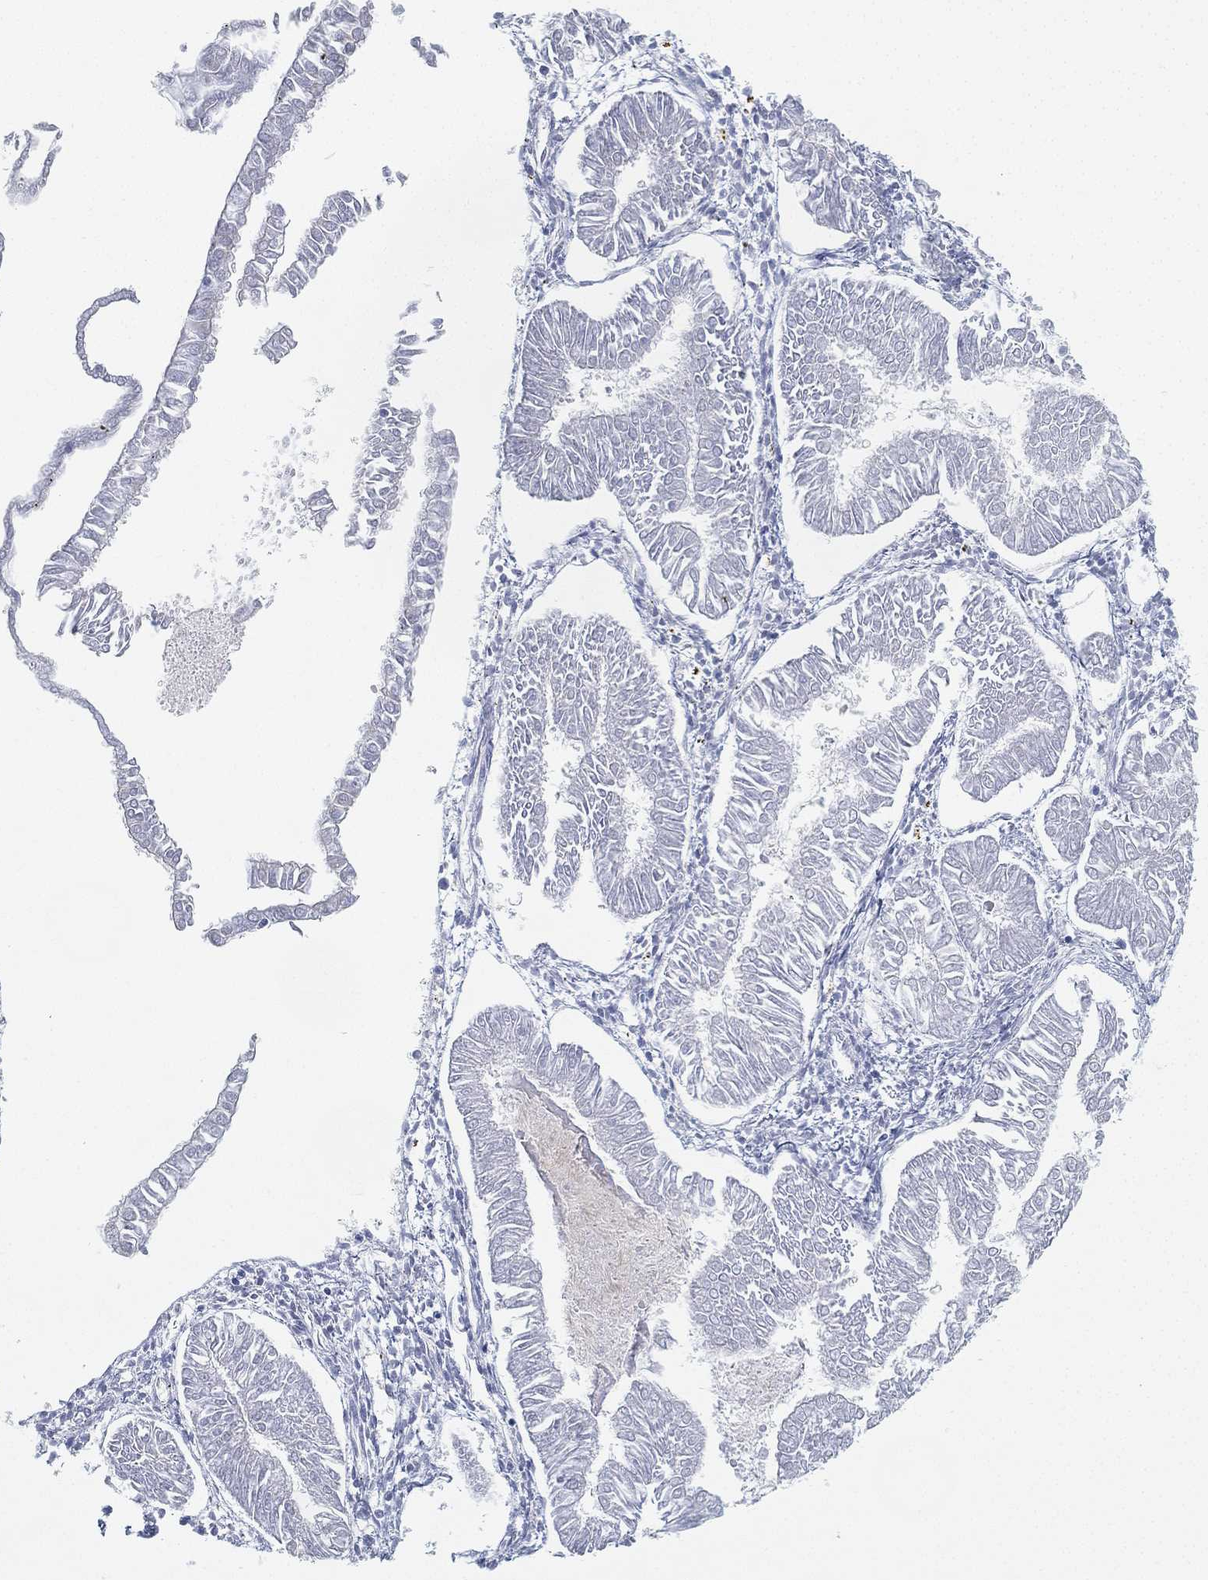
{"staining": {"intensity": "negative", "quantity": "none", "location": "none"}, "tissue": "endometrial cancer", "cell_type": "Tumor cells", "image_type": "cancer", "snomed": [{"axis": "morphology", "description": "Adenocarcinoma, NOS"}, {"axis": "topography", "description": "Endometrium"}], "caption": "High power microscopy micrograph of an immunohistochemistry micrograph of adenocarcinoma (endometrial), revealing no significant positivity in tumor cells. (Stains: DAB (3,3'-diaminobenzidine) immunohistochemistry (IHC) with hematoxylin counter stain, Microscopy: brightfield microscopy at high magnification).", "gene": "GPR61", "patient": {"sex": "female", "age": 53}}